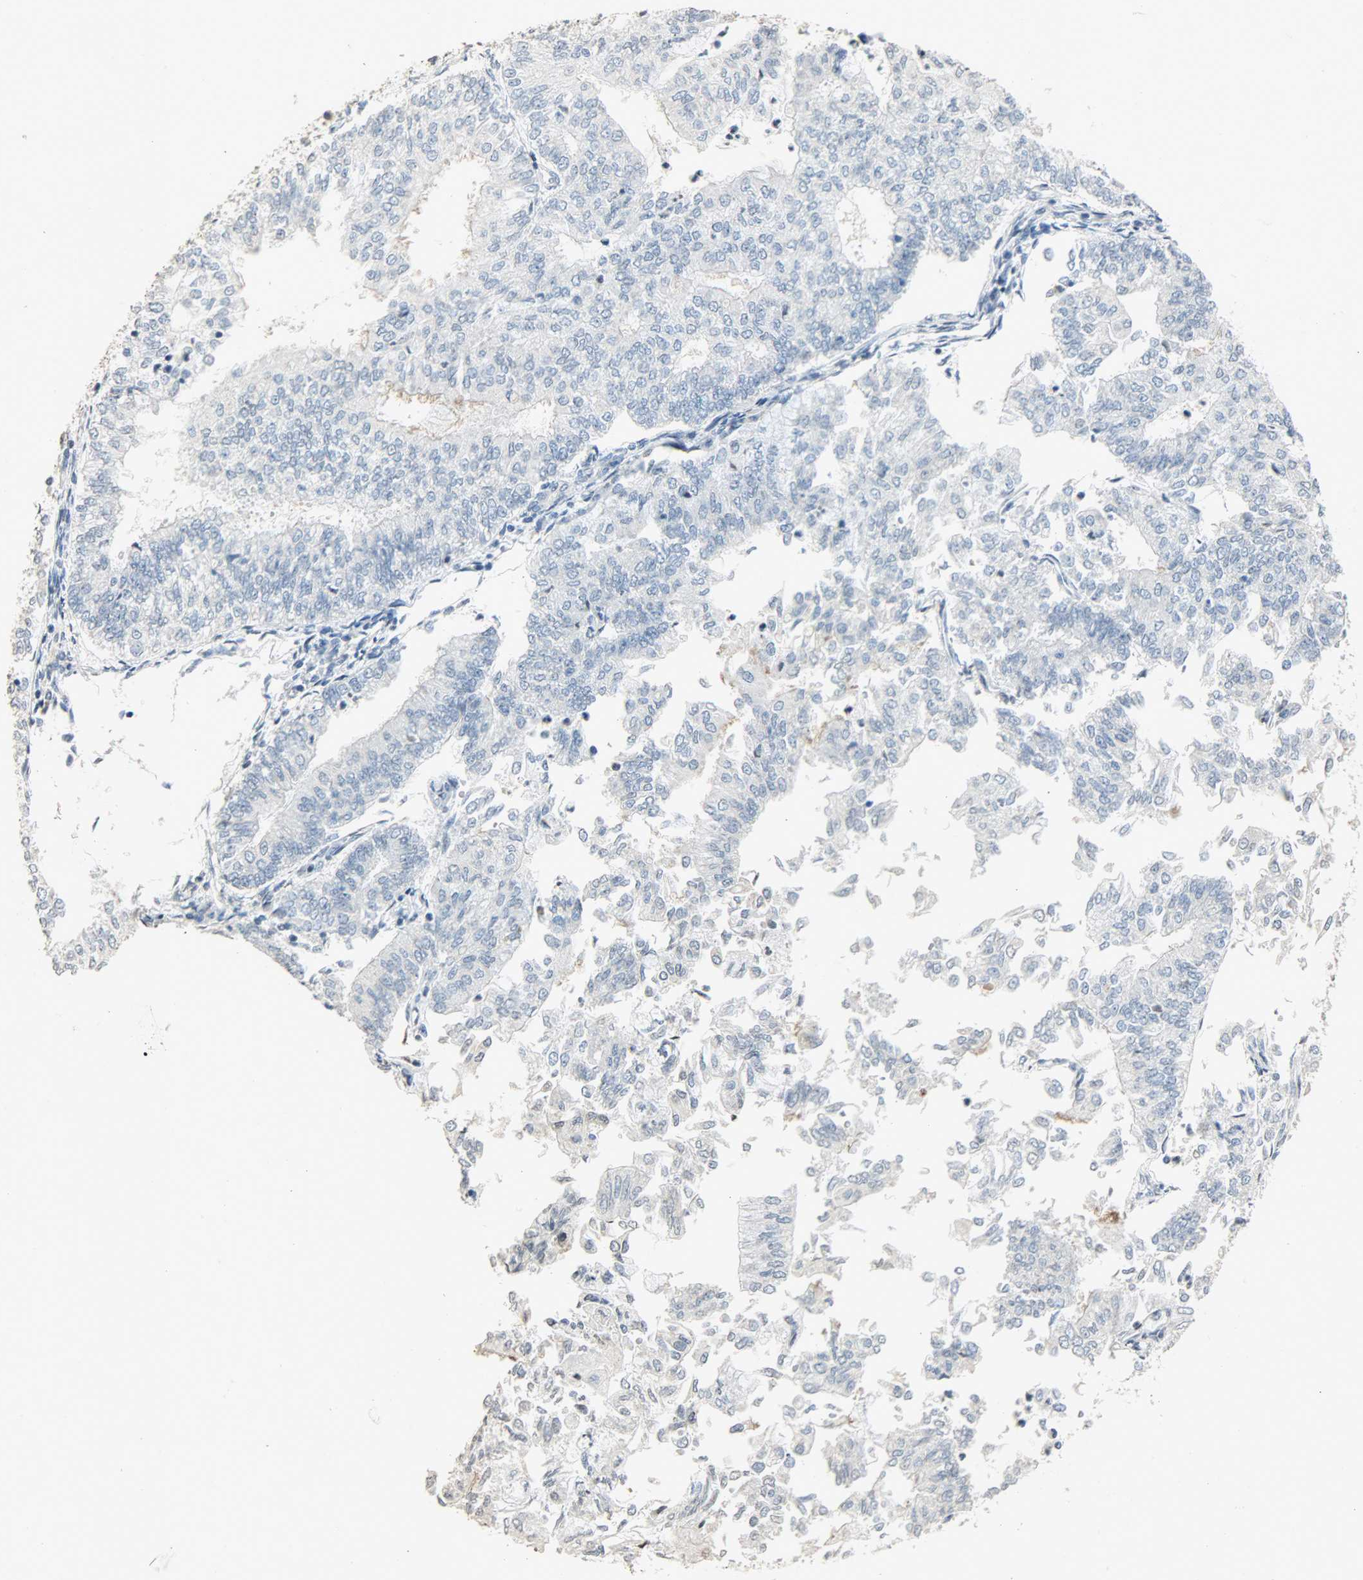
{"staining": {"intensity": "negative", "quantity": "none", "location": "none"}, "tissue": "endometrial cancer", "cell_type": "Tumor cells", "image_type": "cancer", "snomed": [{"axis": "morphology", "description": "Adenocarcinoma, NOS"}, {"axis": "topography", "description": "Endometrium"}], "caption": "Tumor cells are negative for protein expression in human endometrial cancer (adenocarcinoma).", "gene": "DNAJB6", "patient": {"sex": "female", "age": 59}}